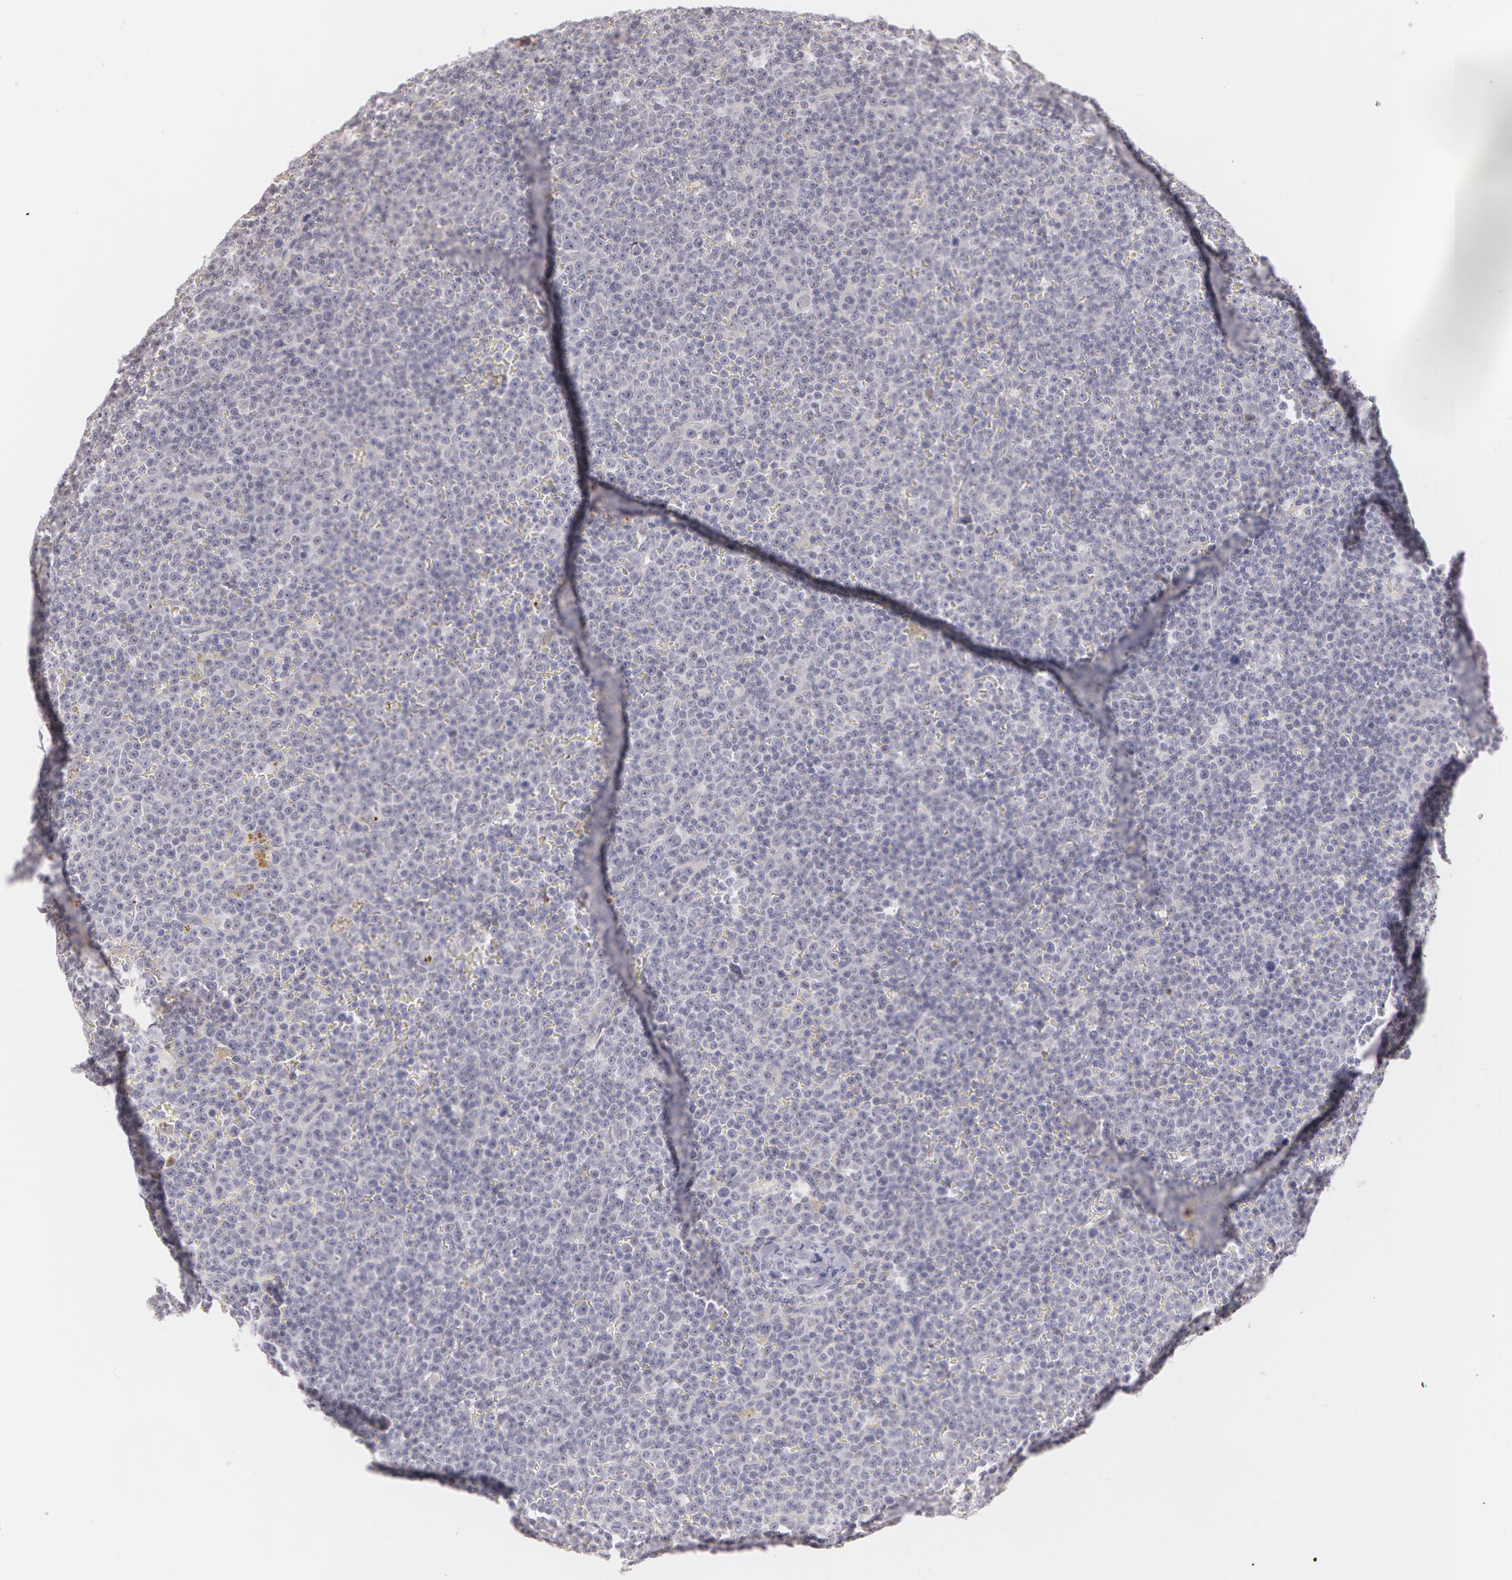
{"staining": {"intensity": "negative", "quantity": "none", "location": "none"}, "tissue": "lymphoma", "cell_type": "Tumor cells", "image_type": "cancer", "snomed": [{"axis": "morphology", "description": "Malignant lymphoma, non-Hodgkin's type, Low grade"}, {"axis": "topography", "description": "Lymph node"}], "caption": "Immunohistochemical staining of human low-grade malignant lymphoma, non-Hodgkin's type exhibits no significant positivity in tumor cells.", "gene": "LBP", "patient": {"sex": "male", "age": 50}}